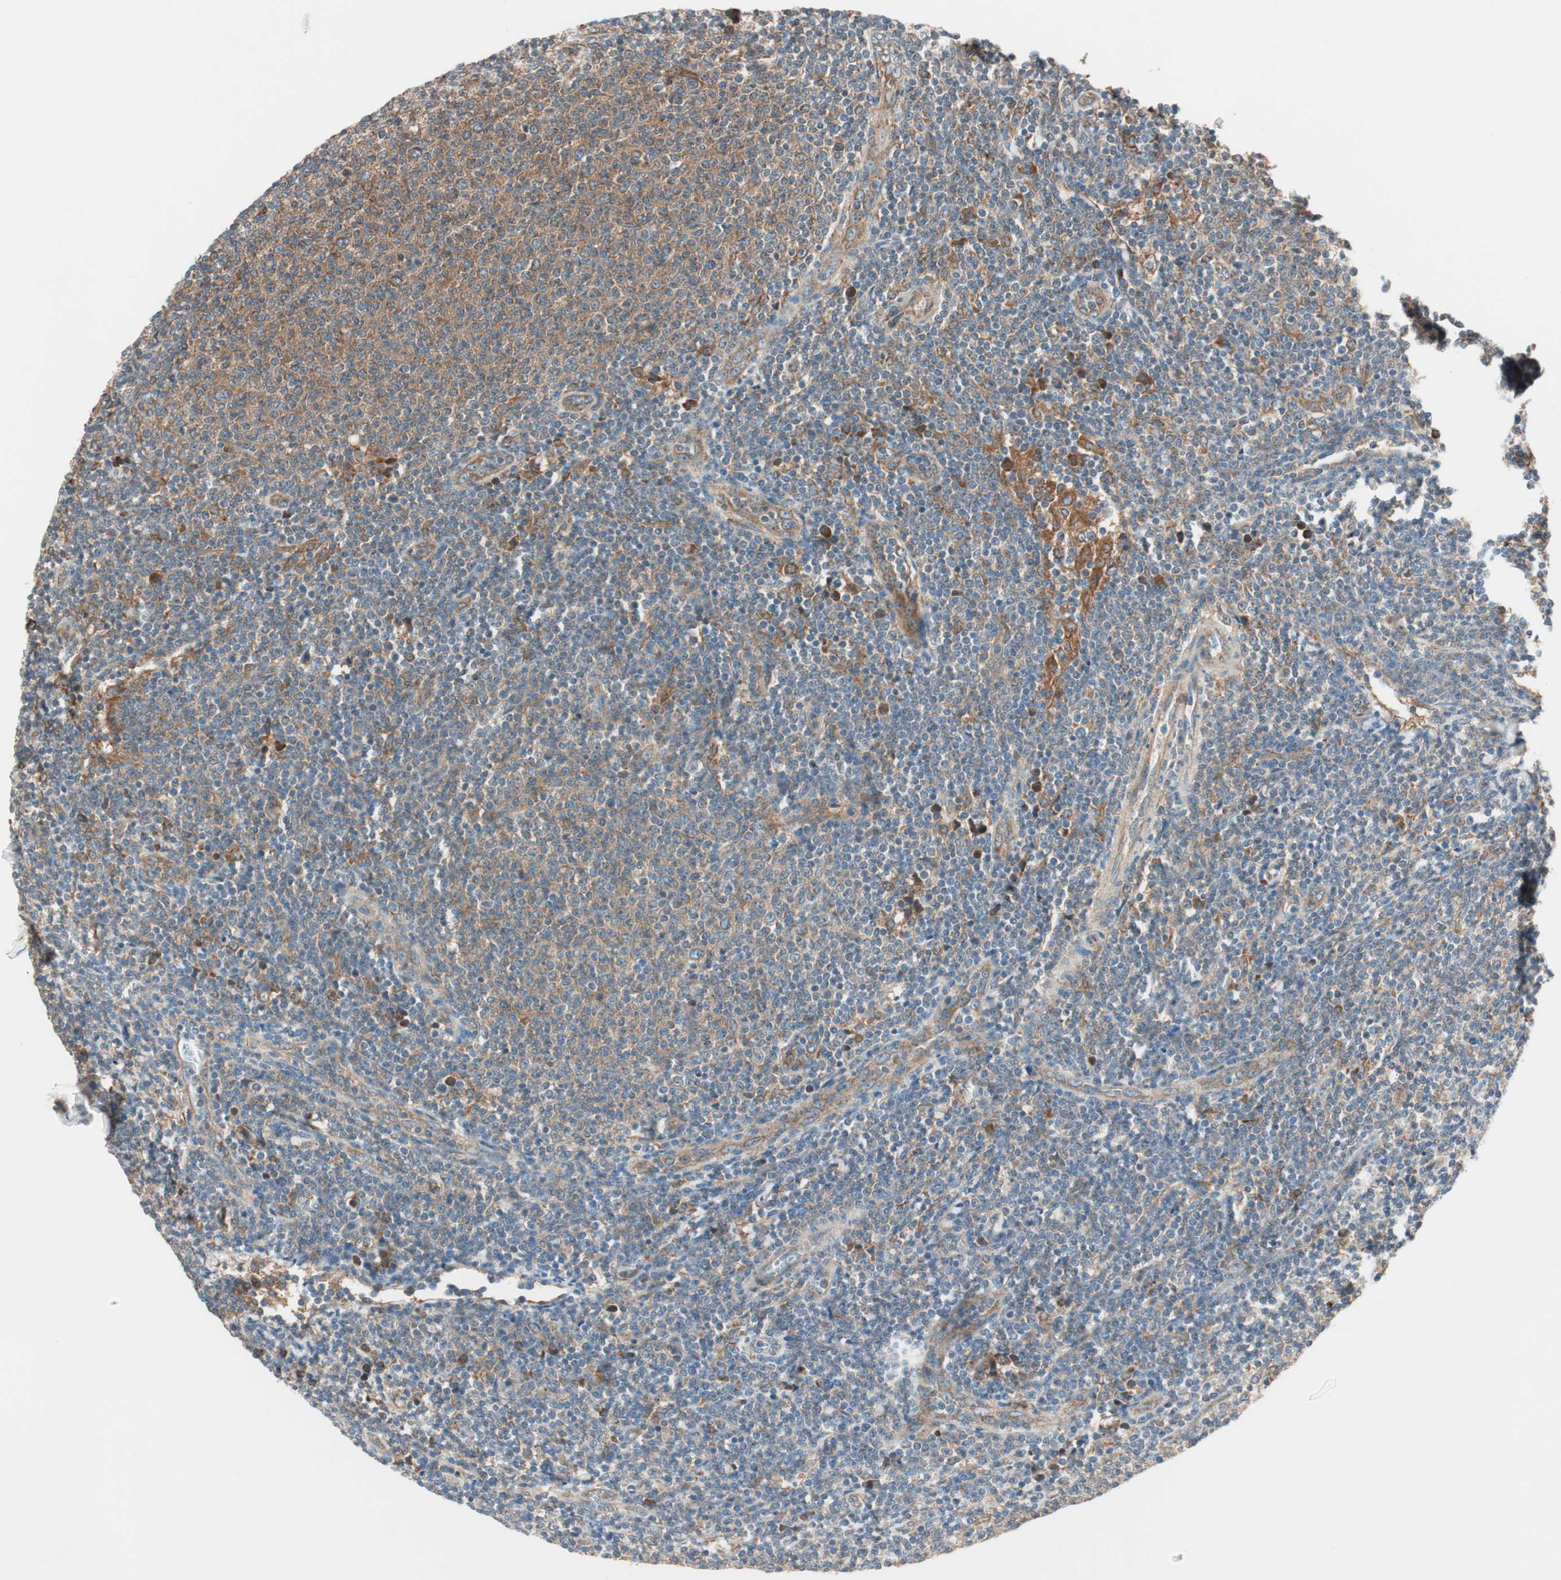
{"staining": {"intensity": "moderate", "quantity": "25%-75%", "location": "cytoplasmic/membranous"}, "tissue": "lymphoma", "cell_type": "Tumor cells", "image_type": "cancer", "snomed": [{"axis": "morphology", "description": "Malignant lymphoma, non-Hodgkin's type, Low grade"}, {"axis": "topography", "description": "Lymph node"}], "caption": "There is medium levels of moderate cytoplasmic/membranous positivity in tumor cells of low-grade malignant lymphoma, non-Hodgkin's type, as demonstrated by immunohistochemical staining (brown color).", "gene": "RAB5A", "patient": {"sex": "male", "age": 66}}